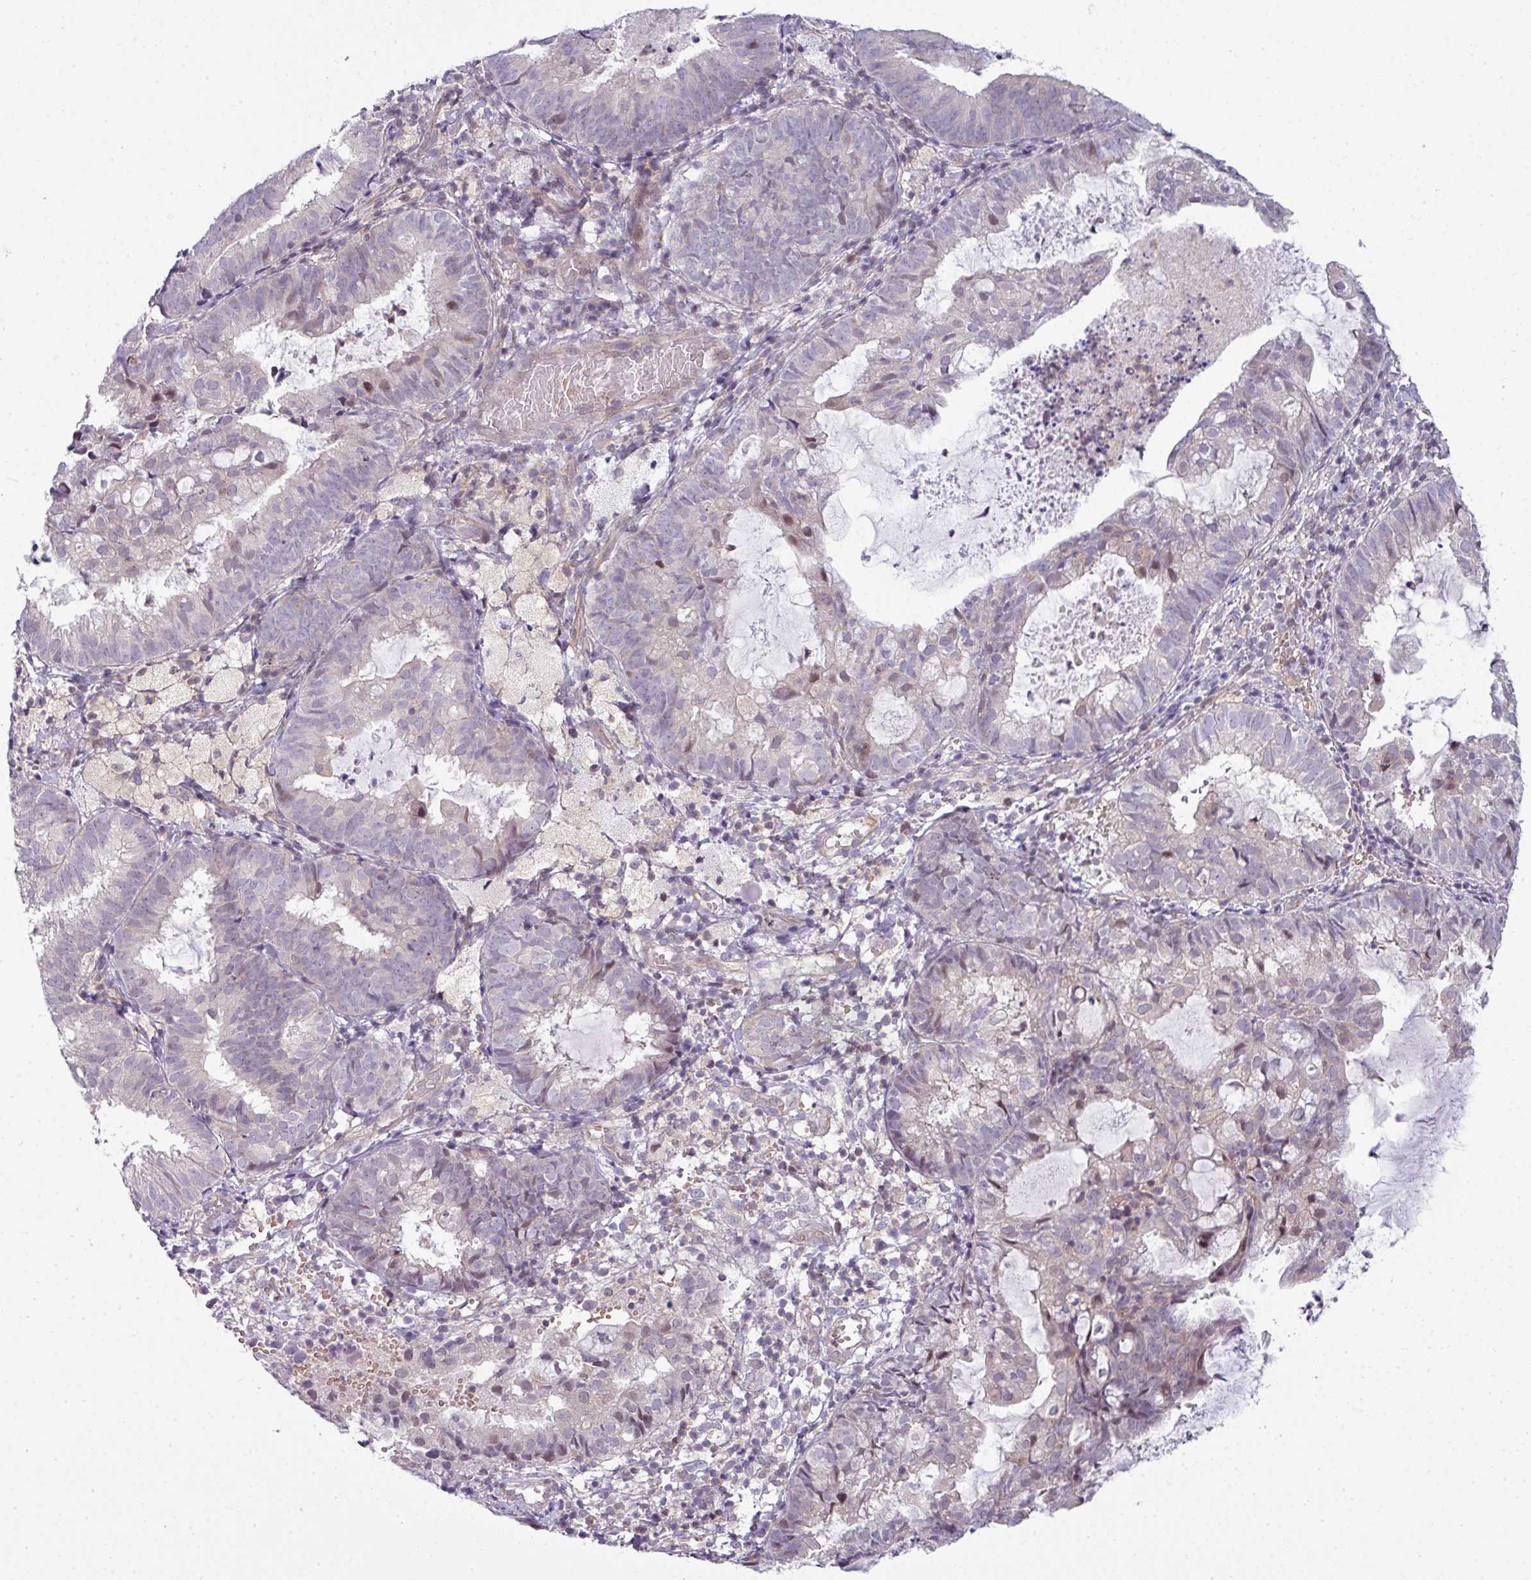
{"staining": {"intensity": "negative", "quantity": "none", "location": "none"}, "tissue": "endometrial cancer", "cell_type": "Tumor cells", "image_type": "cancer", "snomed": [{"axis": "morphology", "description": "Adenocarcinoma, NOS"}, {"axis": "topography", "description": "Endometrium"}], "caption": "The image exhibits no staining of tumor cells in adenocarcinoma (endometrial).", "gene": "STAT5A", "patient": {"sex": "female", "age": 80}}